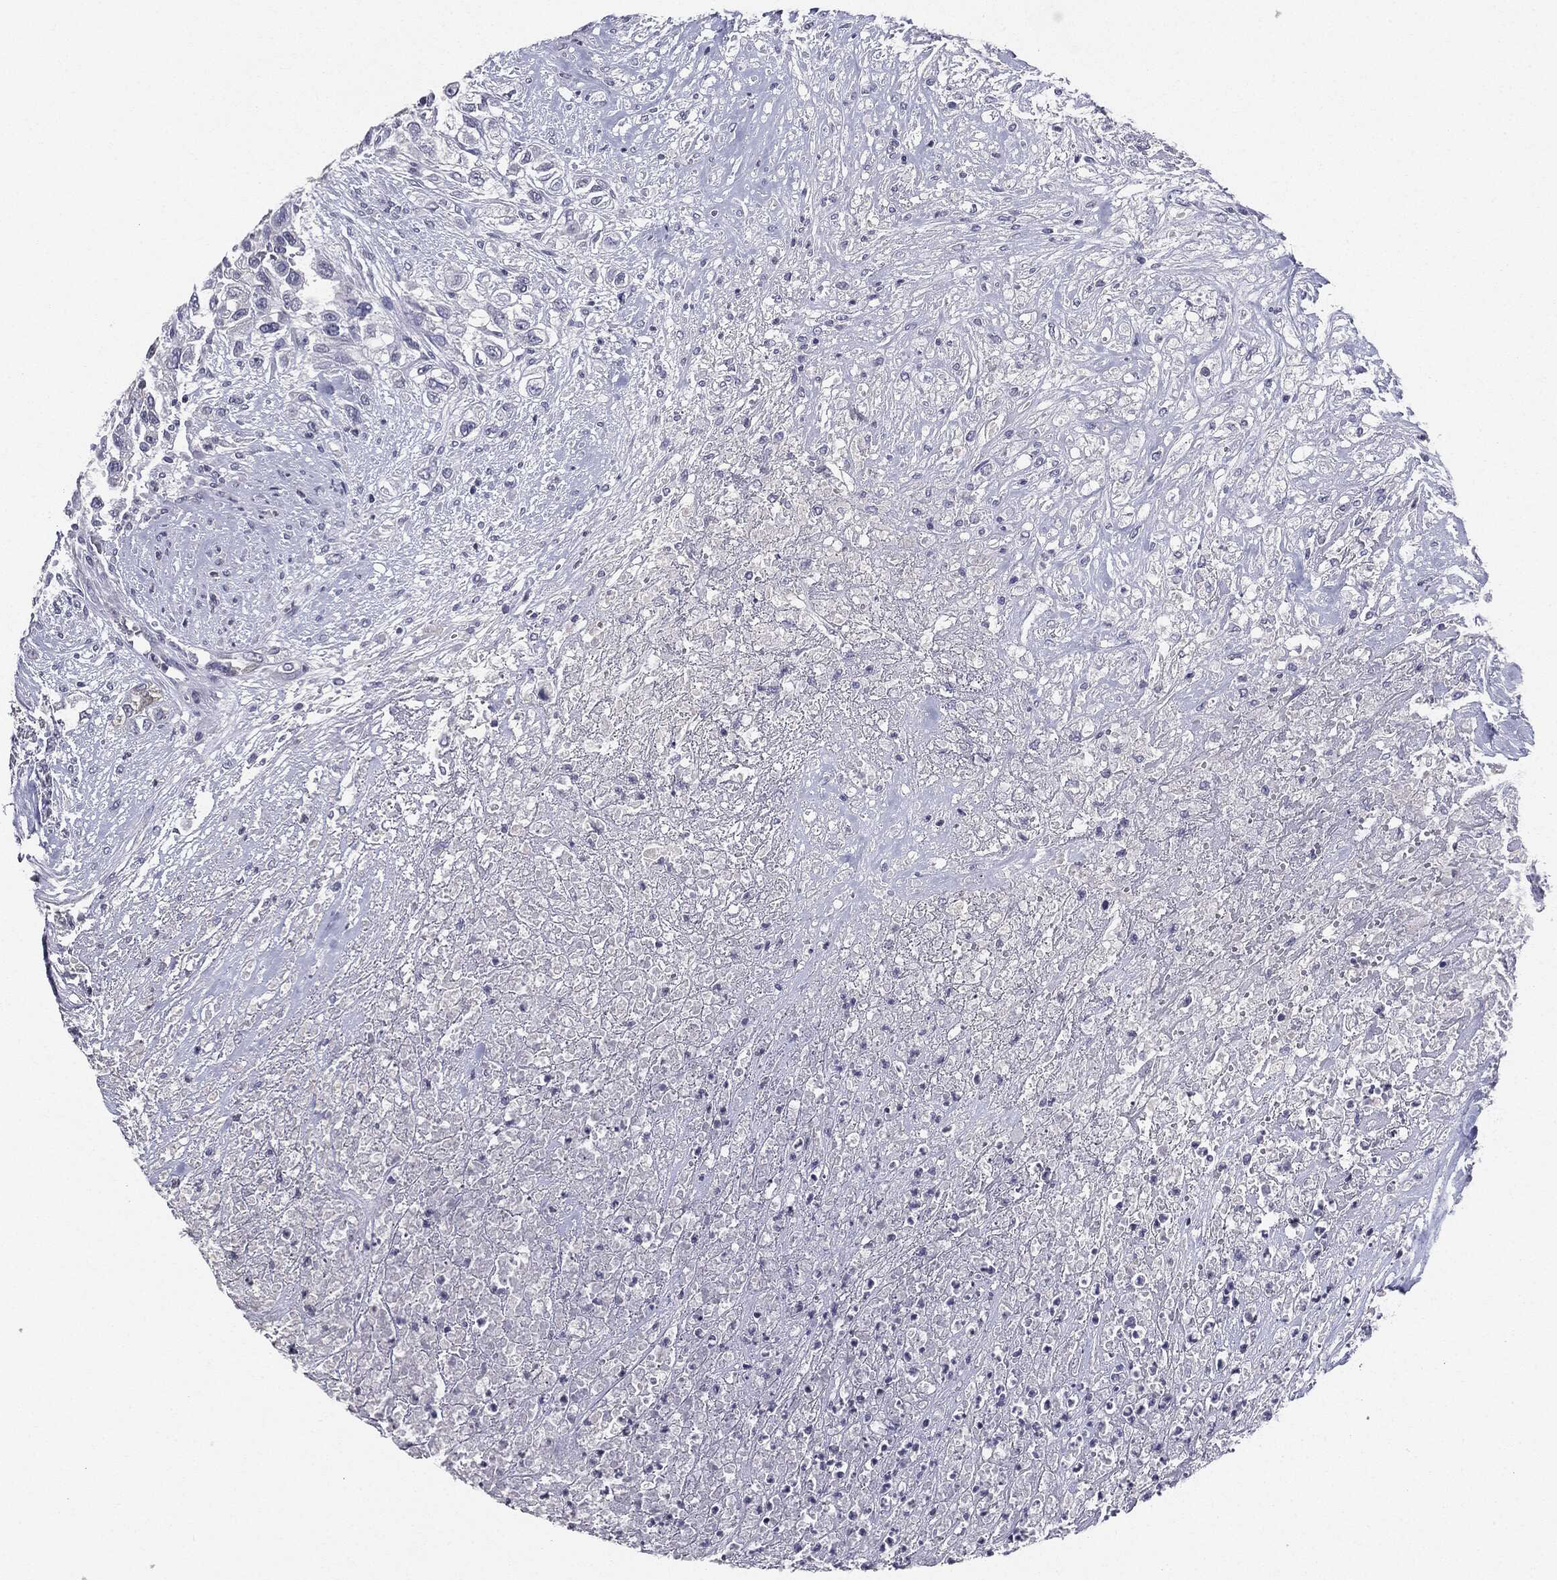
{"staining": {"intensity": "moderate", "quantity": "<25%", "location": "cytoplasmic/membranous,nuclear"}, "tissue": "urothelial cancer", "cell_type": "Tumor cells", "image_type": "cancer", "snomed": [{"axis": "morphology", "description": "Urothelial carcinoma, High grade"}, {"axis": "topography", "description": "Urinary bladder"}], "caption": "An immunohistochemistry (IHC) histopathology image of neoplastic tissue is shown. Protein staining in brown shows moderate cytoplasmic/membranous and nuclear positivity in urothelial cancer within tumor cells.", "gene": "SERPINB4", "patient": {"sex": "female", "age": 56}}